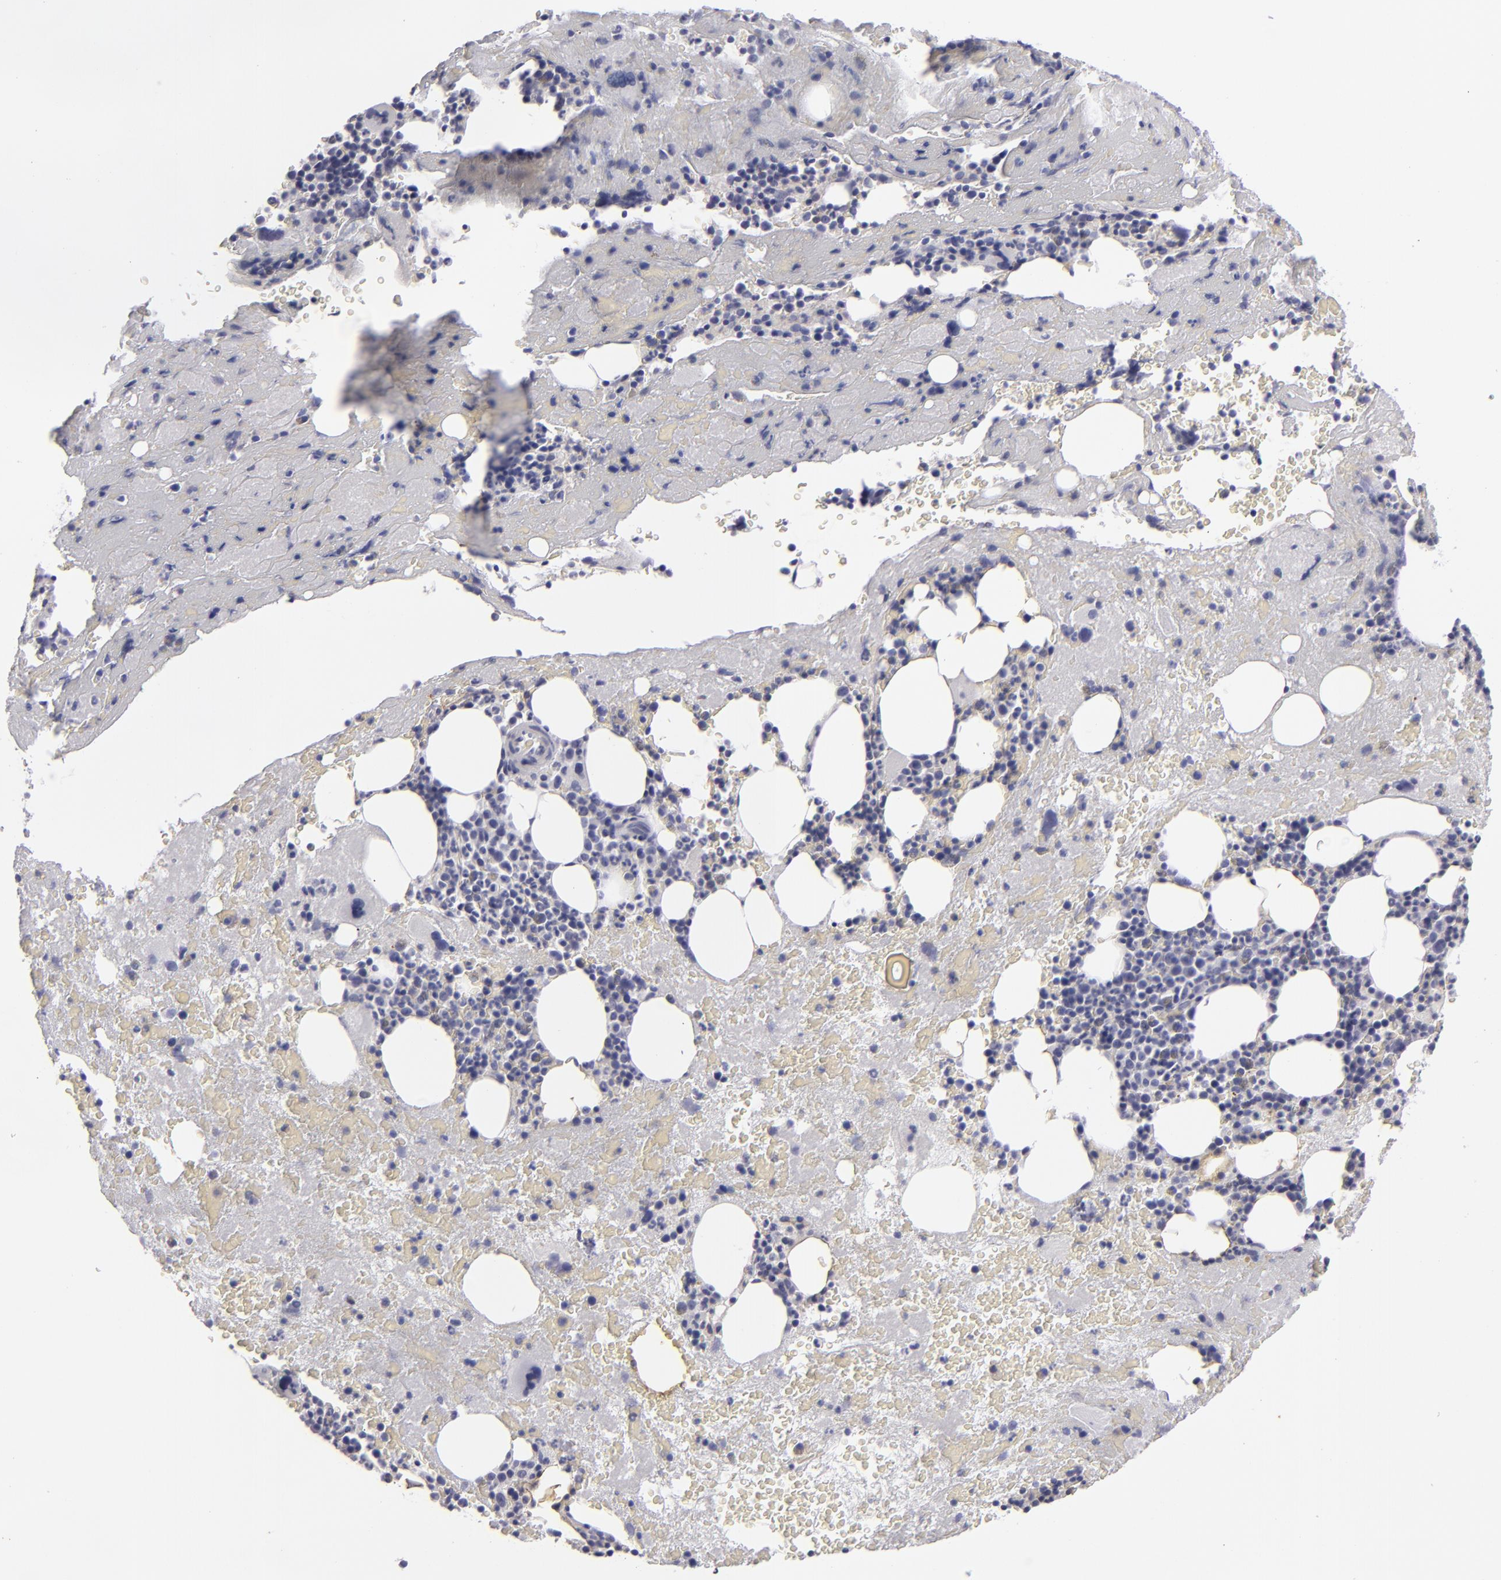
{"staining": {"intensity": "negative", "quantity": "none", "location": "none"}, "tissue": "bone marrow", "cell_type": "Hematopoietic cells", "image_type": "normal", "snomed": [{"axis": "morphology", "description": "Normal tissue, NOS"}, {"axis": "topography", "description": "Bone marrow"}], "caption": "Hematopoietic cells show no significant positivity in benign bone marrow. The staining was performed using DAB to visualize the protein expression in brown, while the nuclei were stained in blue with hematoxylin (Magnification: 20x).", "gene": "JUP", "patient": {"sex": "male", "age": 76}}